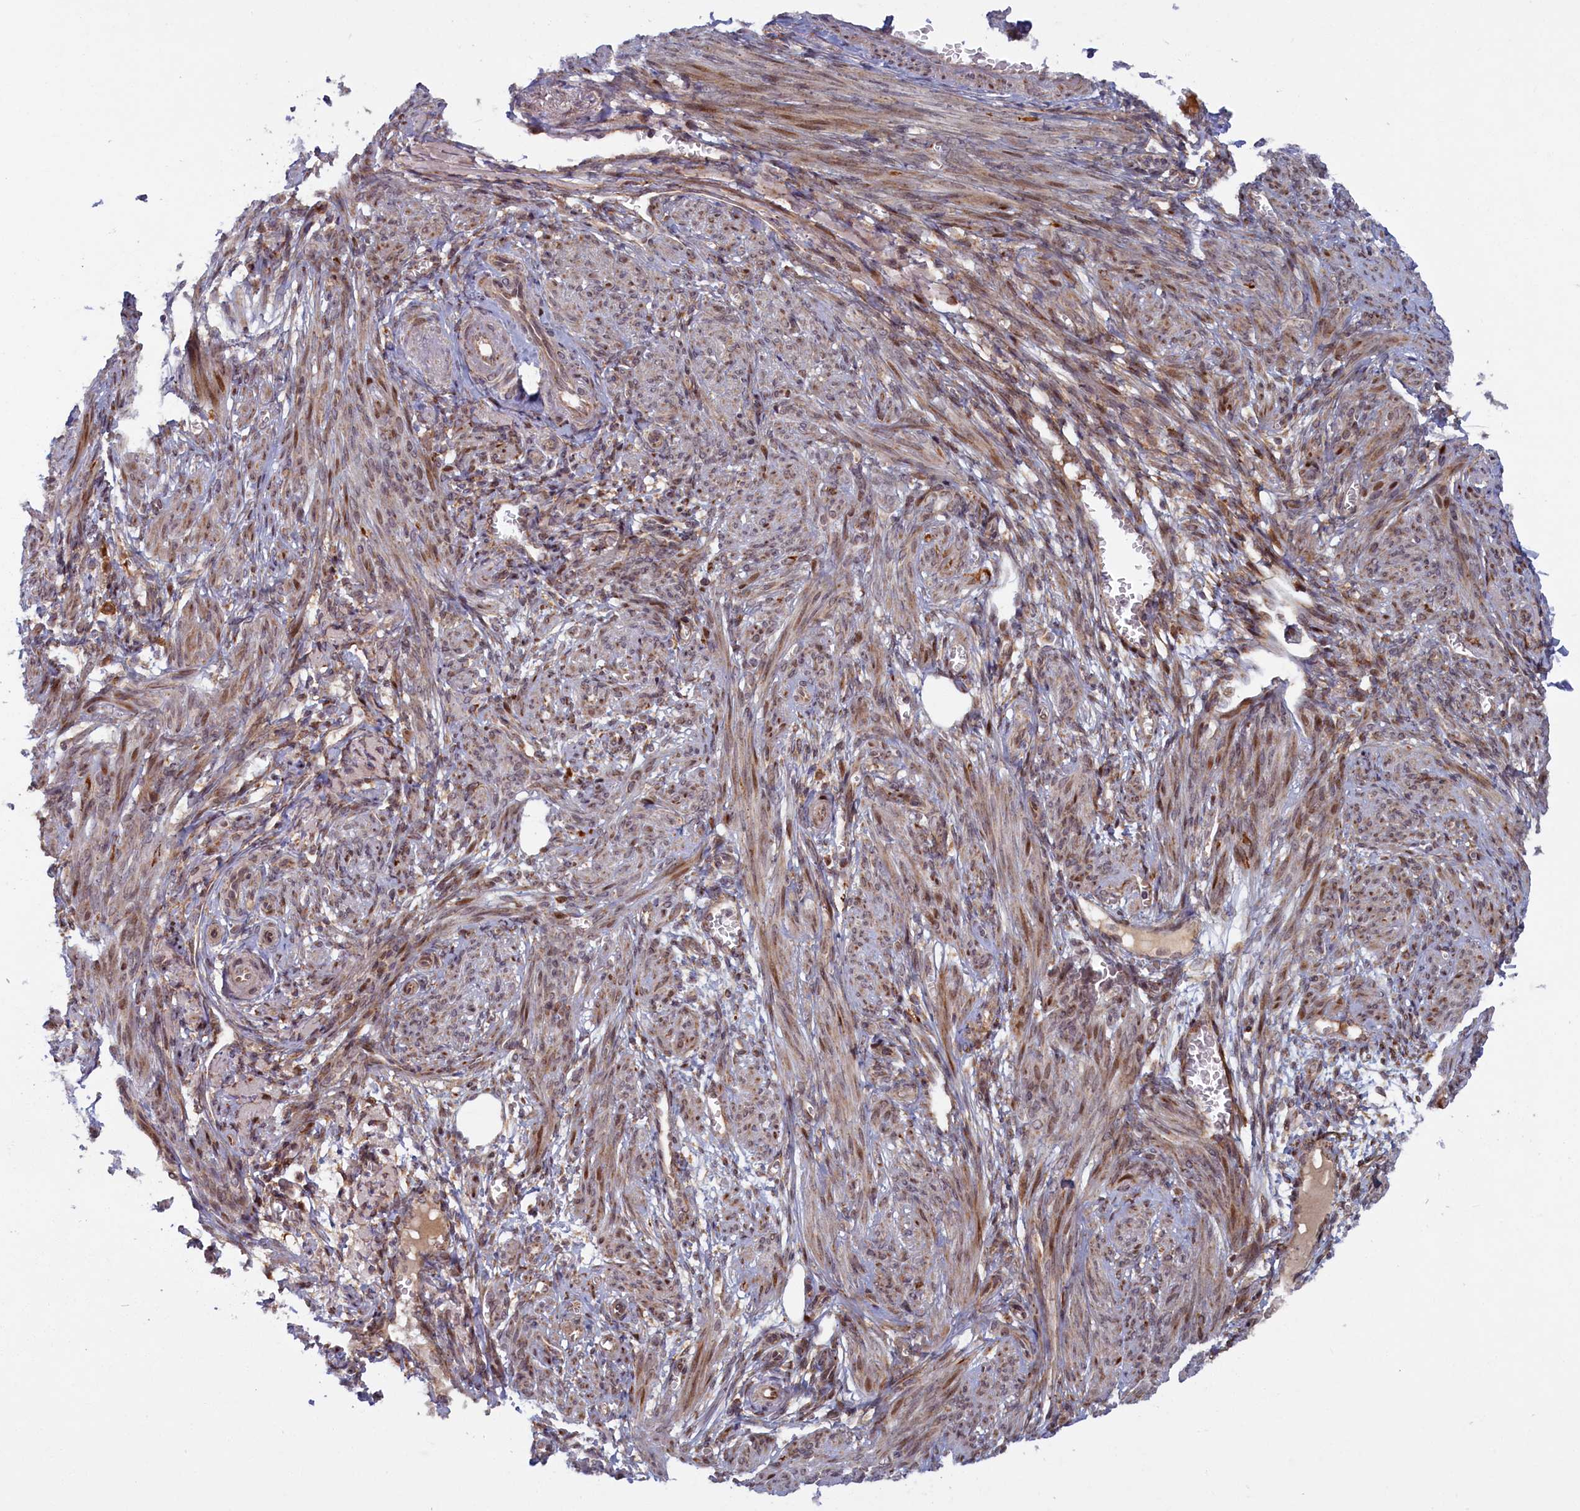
{"staining": {"intensity": "moderate", "quantity": "25%-75%", "location": "cytoplasmic/membranous,nuclear"}, "tissue": "smooth muscle", "cell_type": "Smooth muscle cells", "image_type": "normal", "snomed": [{"axis": "morphology", "description": "Normal tissue, NOS"}, {"axis": "topography", "description": "Smooth muscle"}], "caption": "Immunohistochemistry (IHC) (DAB) staining of benign human smooth muscle shows moderate cytoplasmic/membranous,nuclear protein positivity in about 25%-75% of smooth muscle cells. Immunohistochemistry (IHC) stains the protein of interest in brown and the nuclei are stained blue.", "gene": "PLA2G10", "patient": {"sex": "female", "age": 39}}